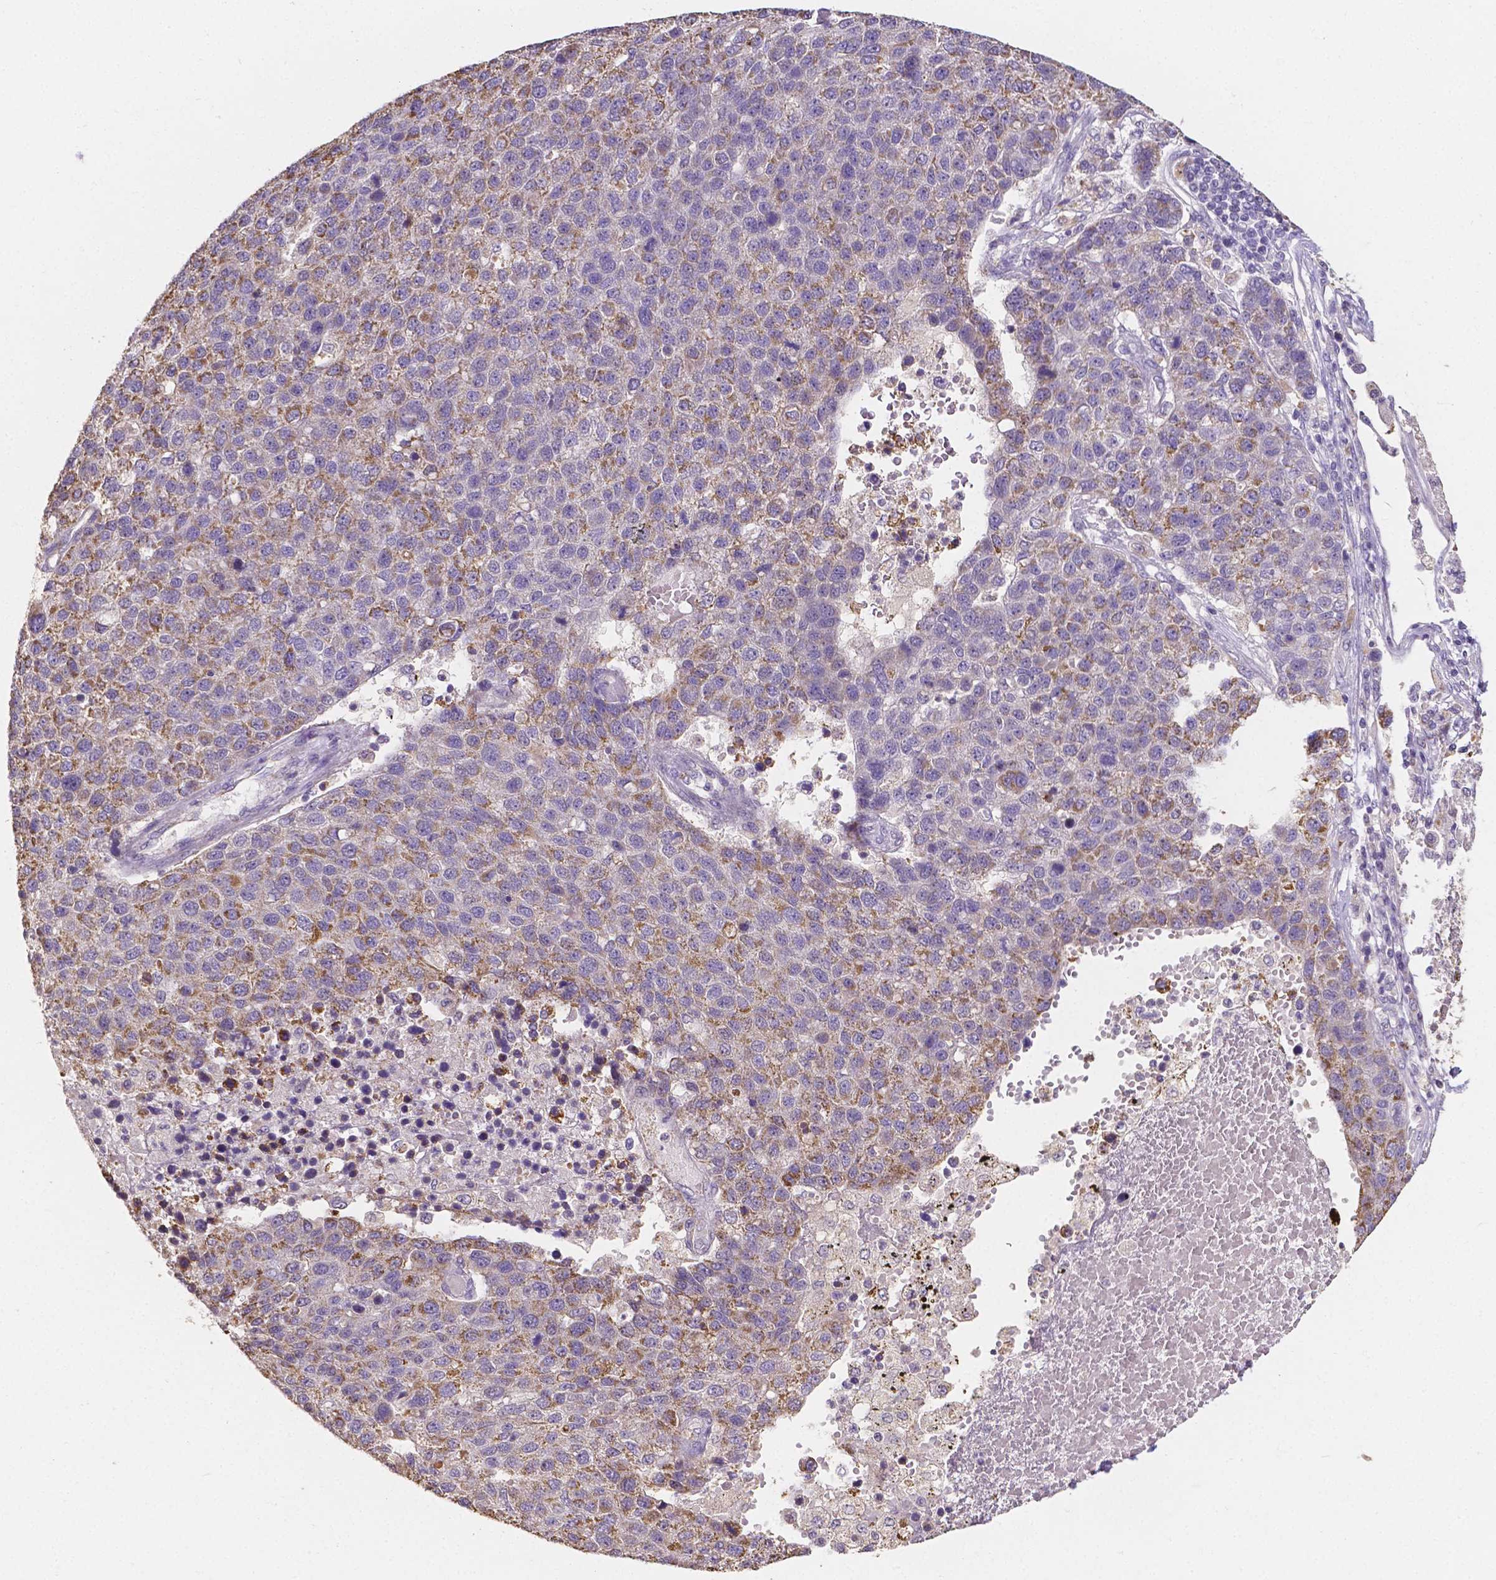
{"staining": {"intensity": "moderate", "quantity": "25%-75%", "location": "cytoplasmic/membranous"}, "tissue": "pancreatic cancer", "cell_type": "Tumor cells", "image_type": "cancer", "snomed": [{"axis": "morphology", "description": "Adenocarcinoma, NOS"}, {"axis": "topography", "description": "Pancreas"}], "caption": "Brown immunohistochemical staining in human pancreatic cancer (adenocarcinoma) demonstrates moderate cytoplasmic/membranous staining in about 25%-75% of tumor cells. Nuclei are stained in blue.", "gene": "ELAVL2", "patient": {"sex": "female", "age": 61}}